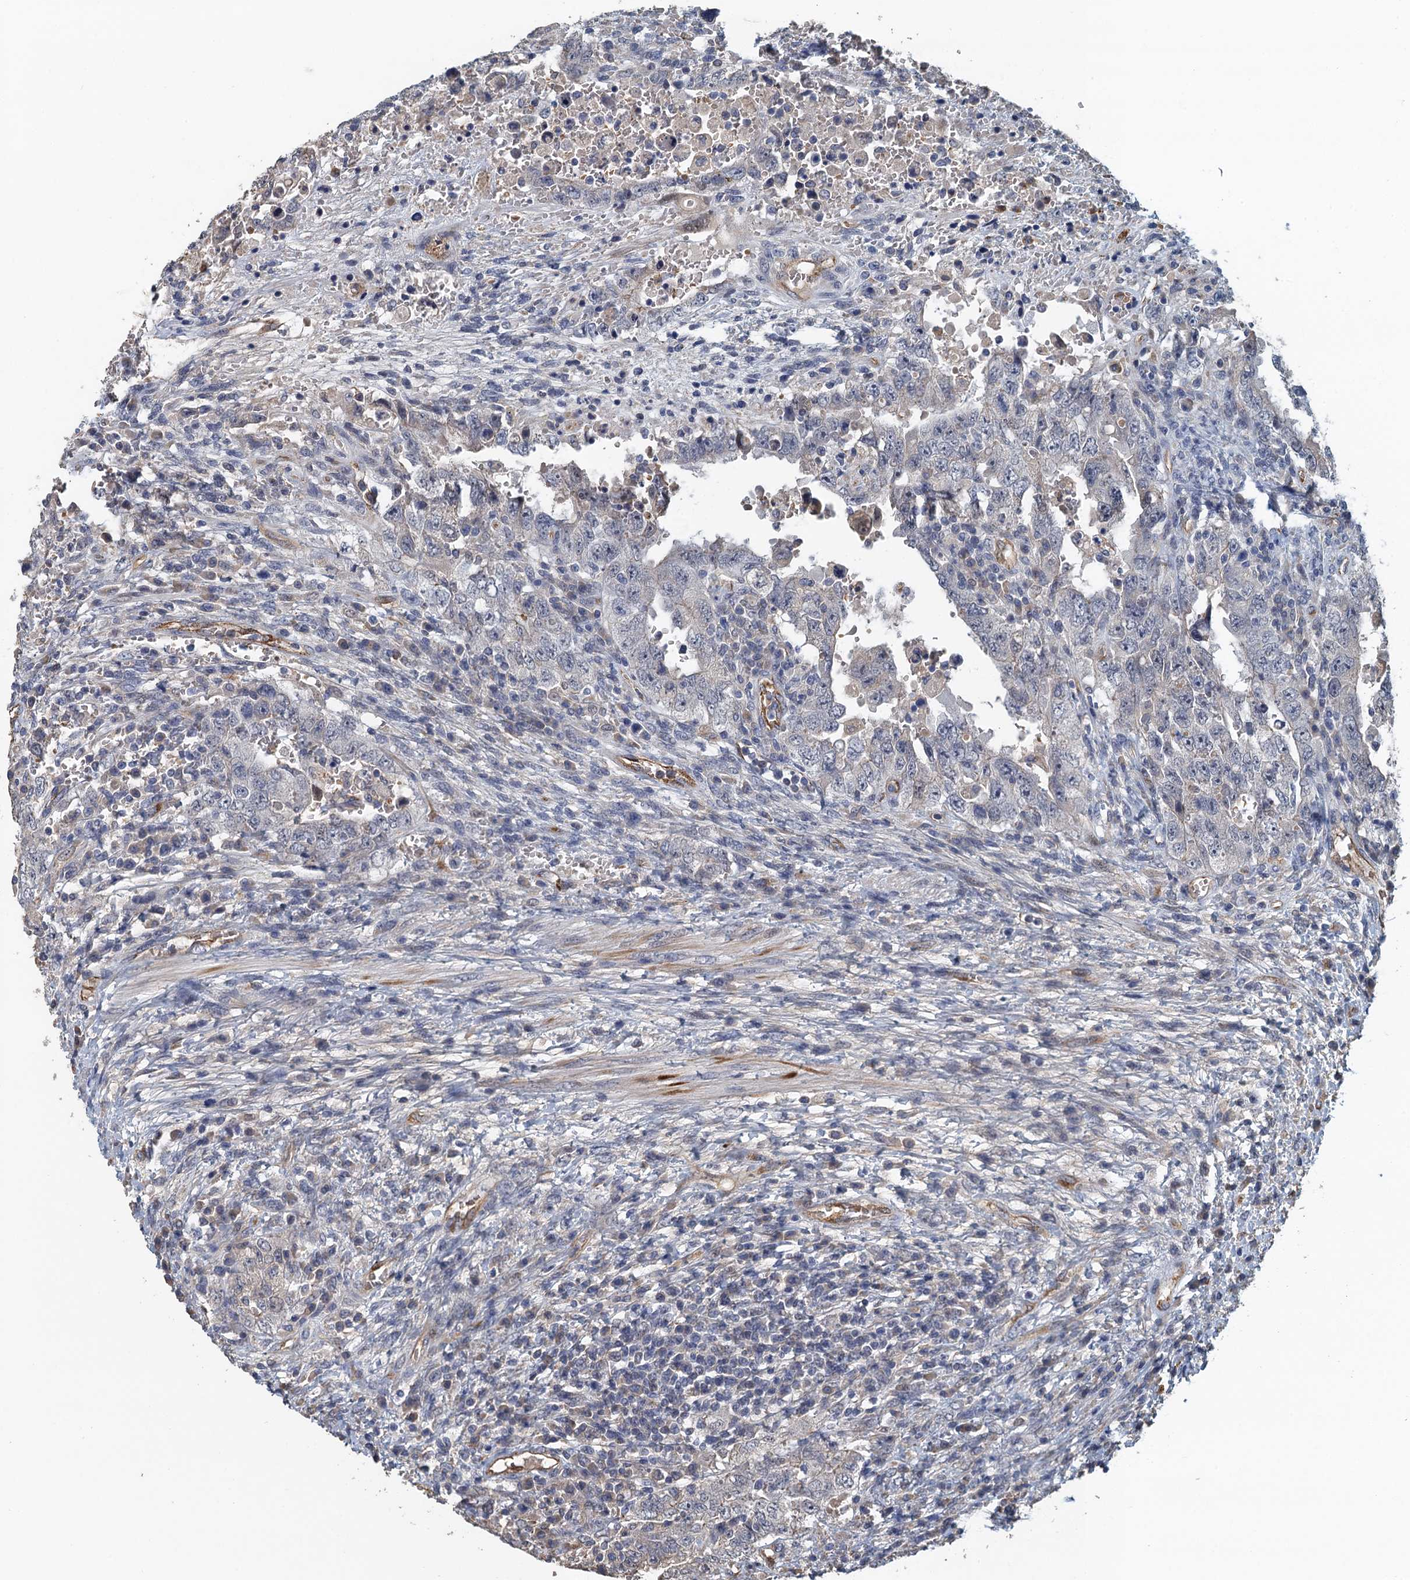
{"staining": {"intensity": "negative", "quantity": "none", "location": "none"}, "tissue": "testis cancer", "cell_type": "Tumor cells", "image_type": "cancer", "snomed": [{"axis": "morphology", "description": "Carcinoma, Embryonal, NOS"}, {"axis": "topography", "description": "Testis"}], "caption": "The IHC image has no significant expression in tumor cells of testis embryonal carcinoma tissue.", "gene": "ACSBG1", "patient": {"sex": "male", "age": 26}}